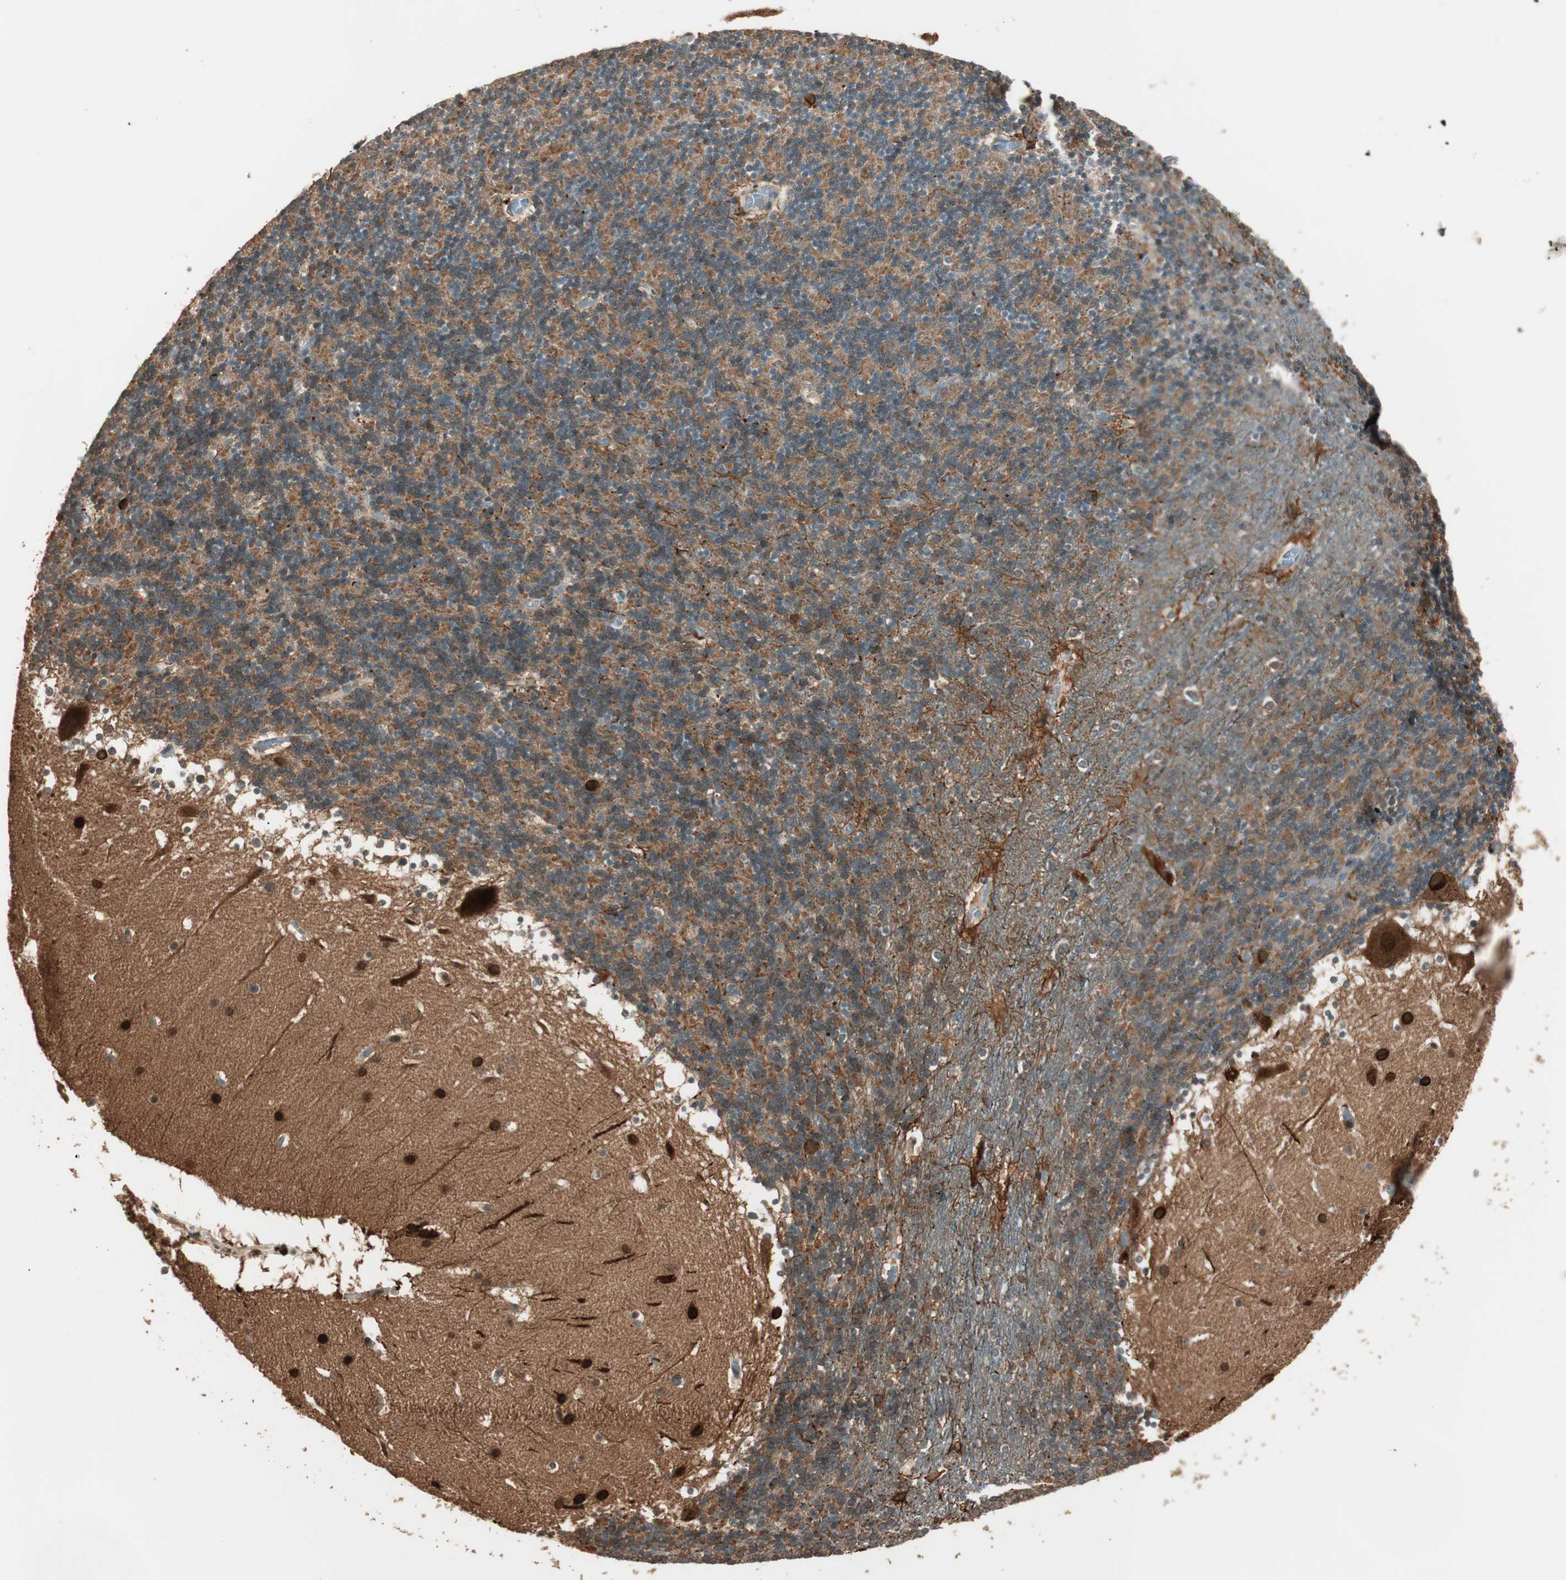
{"staining": {"intensity": "moderate", "quantity": ">75%", "location": "cytoplasmic/membranous"}, "tissue": "cerebellum", "cell_type": "Cells in granular layer", "image_type": "normal", "snomed": [{"axis": "morphology", "description": "Normal tissue, NOS"}, {"axis": "topography", "description": "Cerebellum"}], "caption": "This is a photomicrograph of immunohistochemistry staining of benign cerebellum, which shows moderate positivity in the cytoplasmic/membranous of cells in granular layer.", "gene": "CNOT4", "patient": {"sex": "male", "age": 45}}